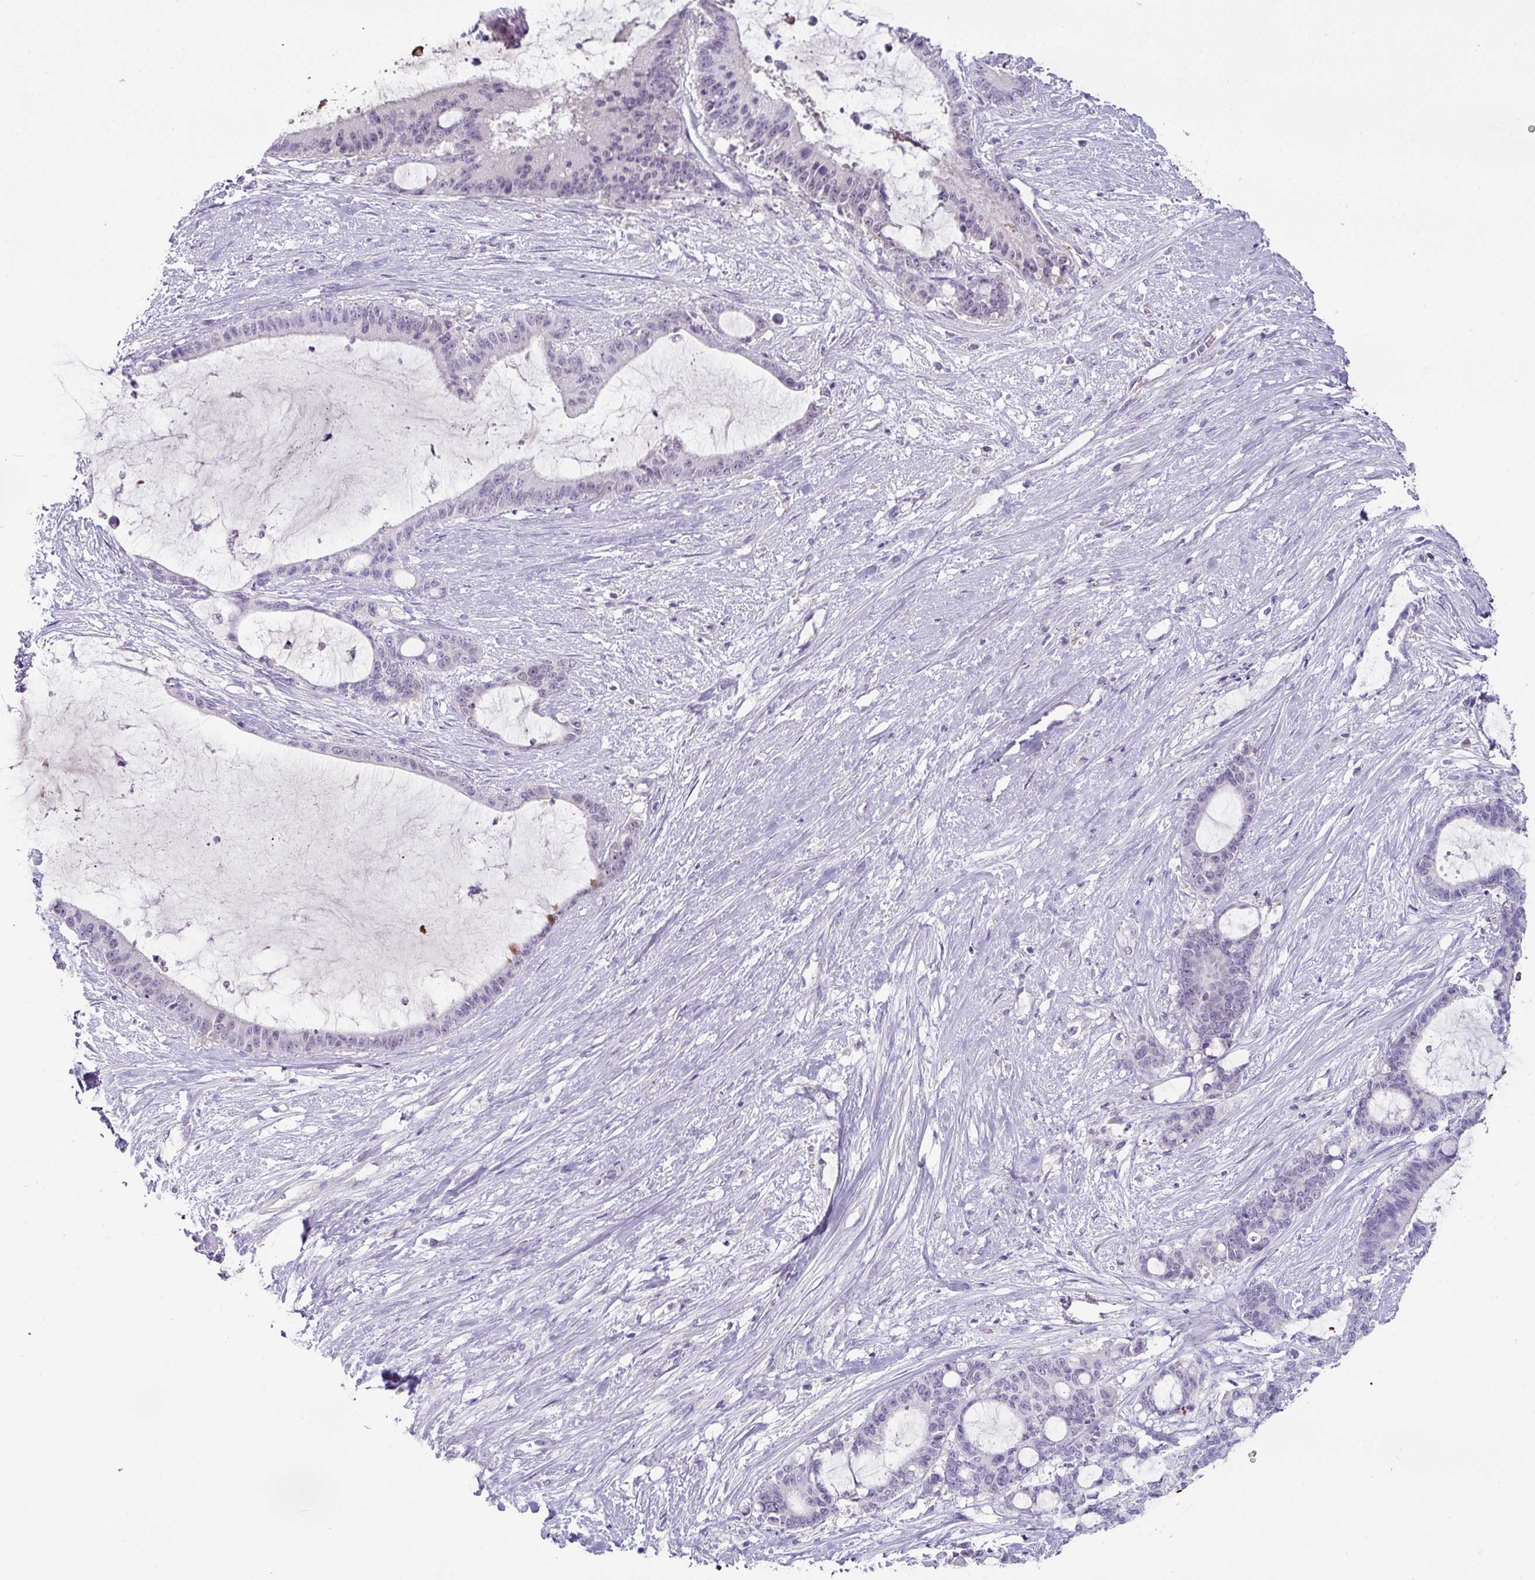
{"staining": {"intensity": "negative", "quantity": "none", "location": "none"}, "tissue": "liver cancer", "cell_type": "Tumor cells", "image_type": "cancer", "snomed": [{"axis": "morphology", "description": "Normal tissue, NOS"}, {"axis": "morphology", "description": "Cholangiocarcinoma"}, {"axis": "topography", "description": "Liver"}, {"axis": "topography", "description": "Peripheral nerve tissue"}], "caption": "DAB (3,3'-diaminobenzidine) immunohistochemical staining of liver cancer displays no significant staining in tumor cells.", "gene": "FGF17", "patient": {"sex": "female", "age": 73}}